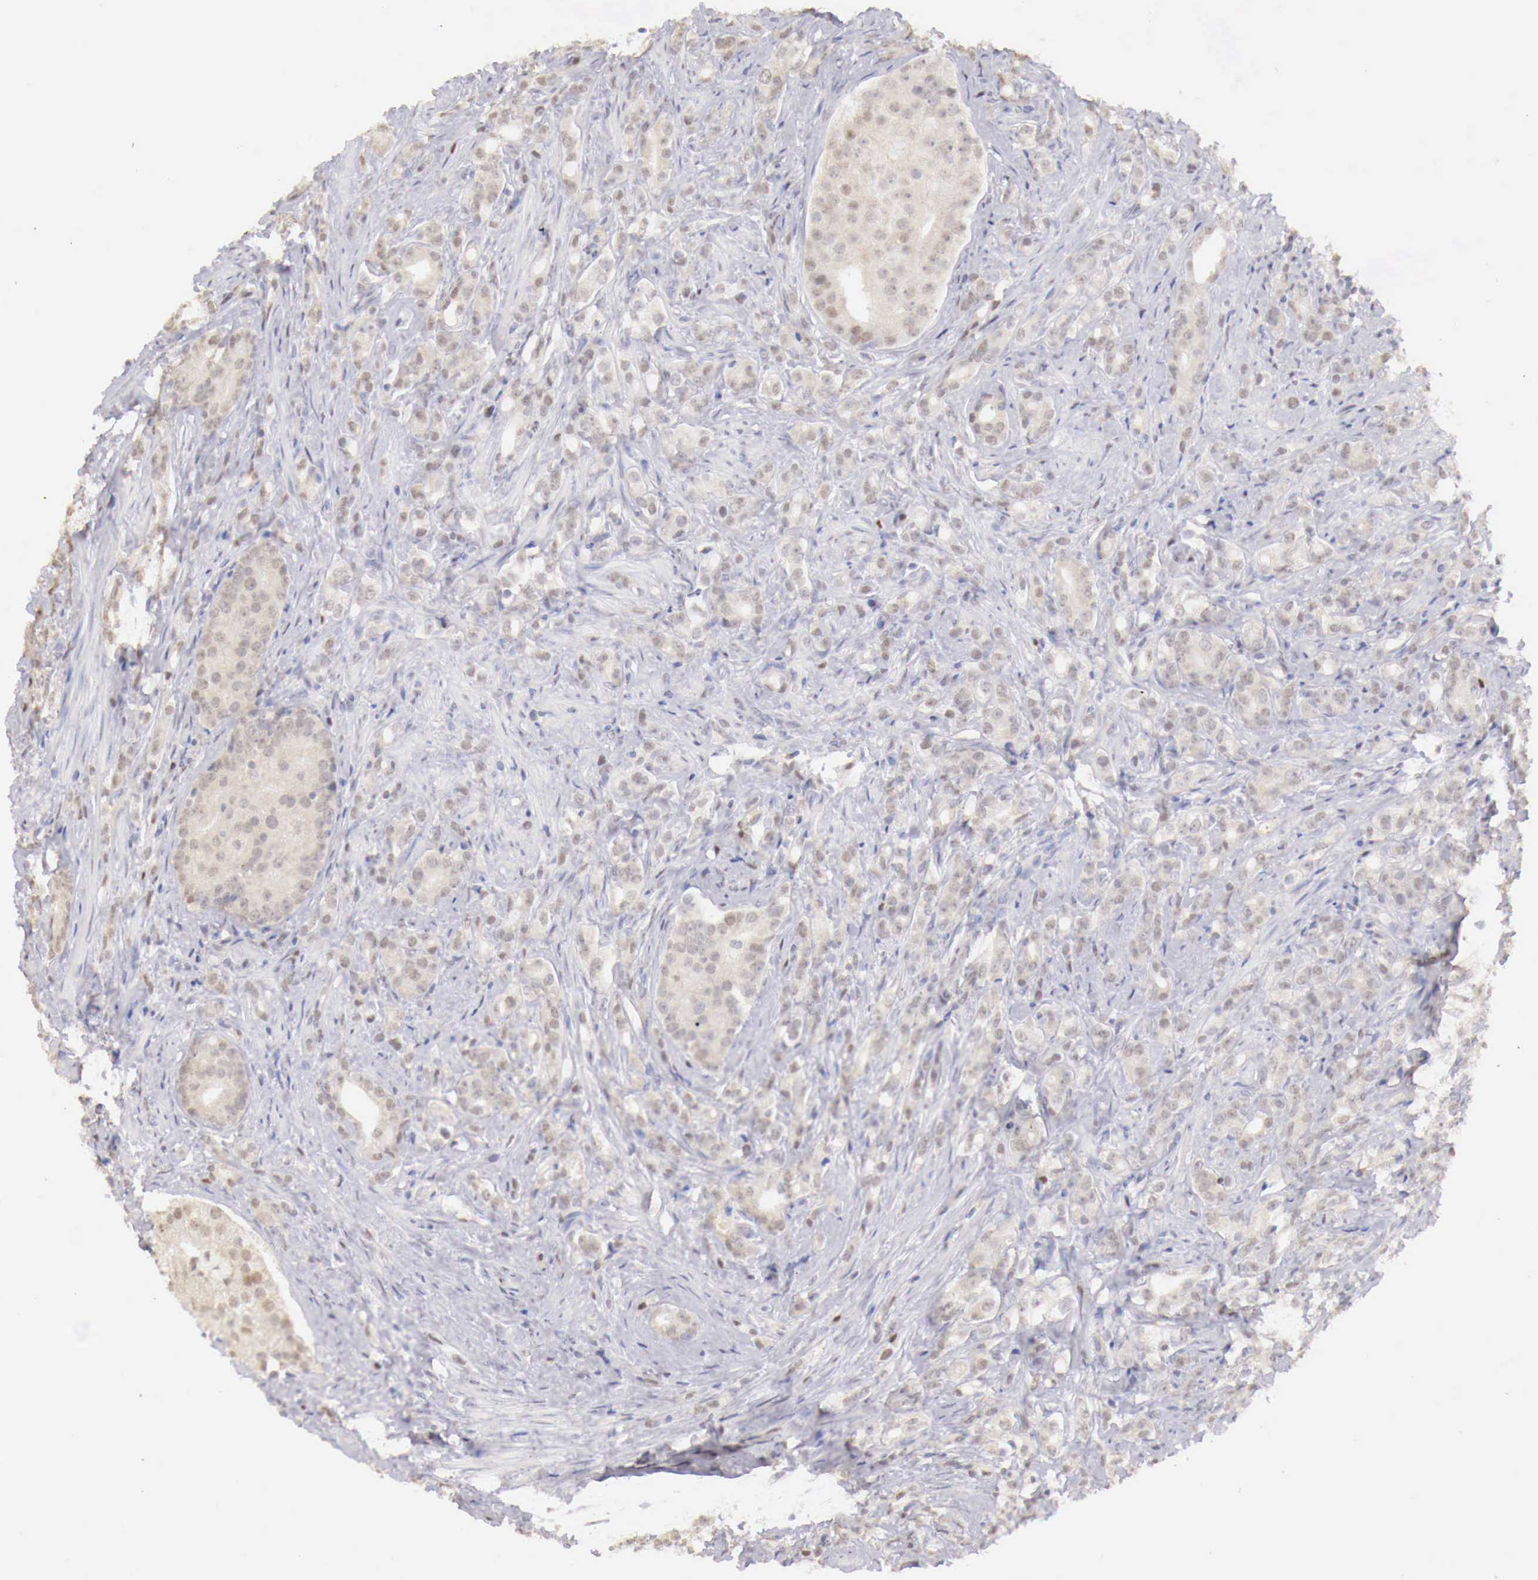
{"staining": {"intensity": "weak", "quantity": "25%-75%", "location": "nuclear"}, "tissue": "prostate cancer", "cell_type": "Tumor cells", "image_type": "cancer", "snomed": [{"axis": "morphology", "description": "Adenocarcinoma, Medium grade"}, {"axis": "topography", "description": "Prostate"}], "caption": "Immunohistochemical staining of human prostate cancer reveals low levels of weak nuclear staining in about 25%-75% of tumor cells.", "gene": "UBA1", "patient": {"sex": "male", "age": 59}}